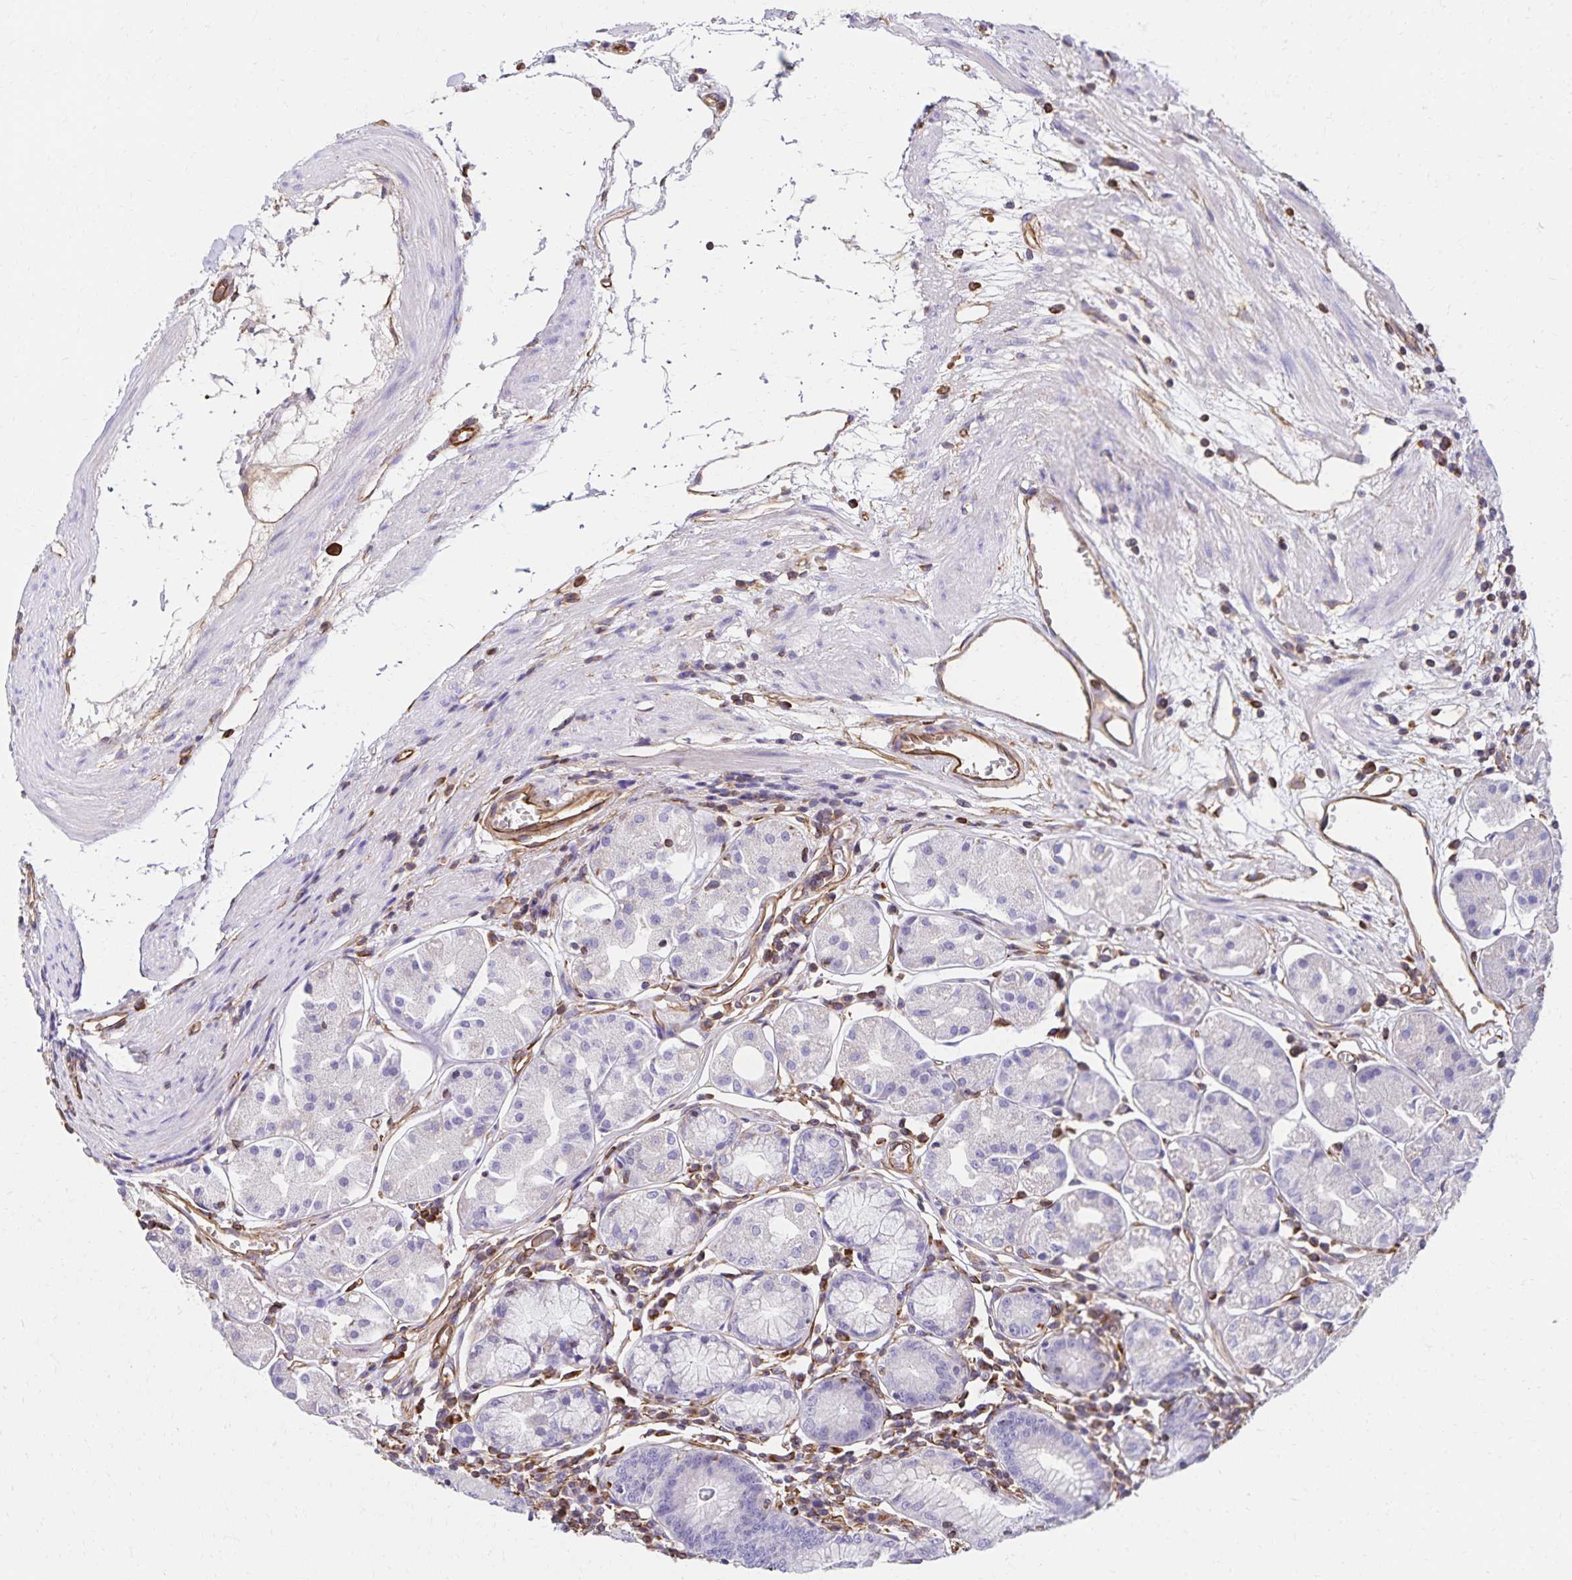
{"staining": {"intensity": "negative", "quantity": "none", "location": "none"}, "tissue": "stomach", "cell_type": "Glandular cells", "image_type": "normal", "snomed": [{"axis": "morphology", "description": "Normal tissue, NOS"}, {"axis": "topography", "description": "Stomach"}], "caption": "High power microscopy micrograph of an immunohistochemistry histopathology image of unremarkable stomach, revealing no significant staining in glandular cells. (Brightfield microscopy of DAB (3,3'-diaminobenzidine) immunohistochemistry (IHC) at high magnification).", "gene": "TRPV6", "patient": {"sex": "male", "age": 55}}